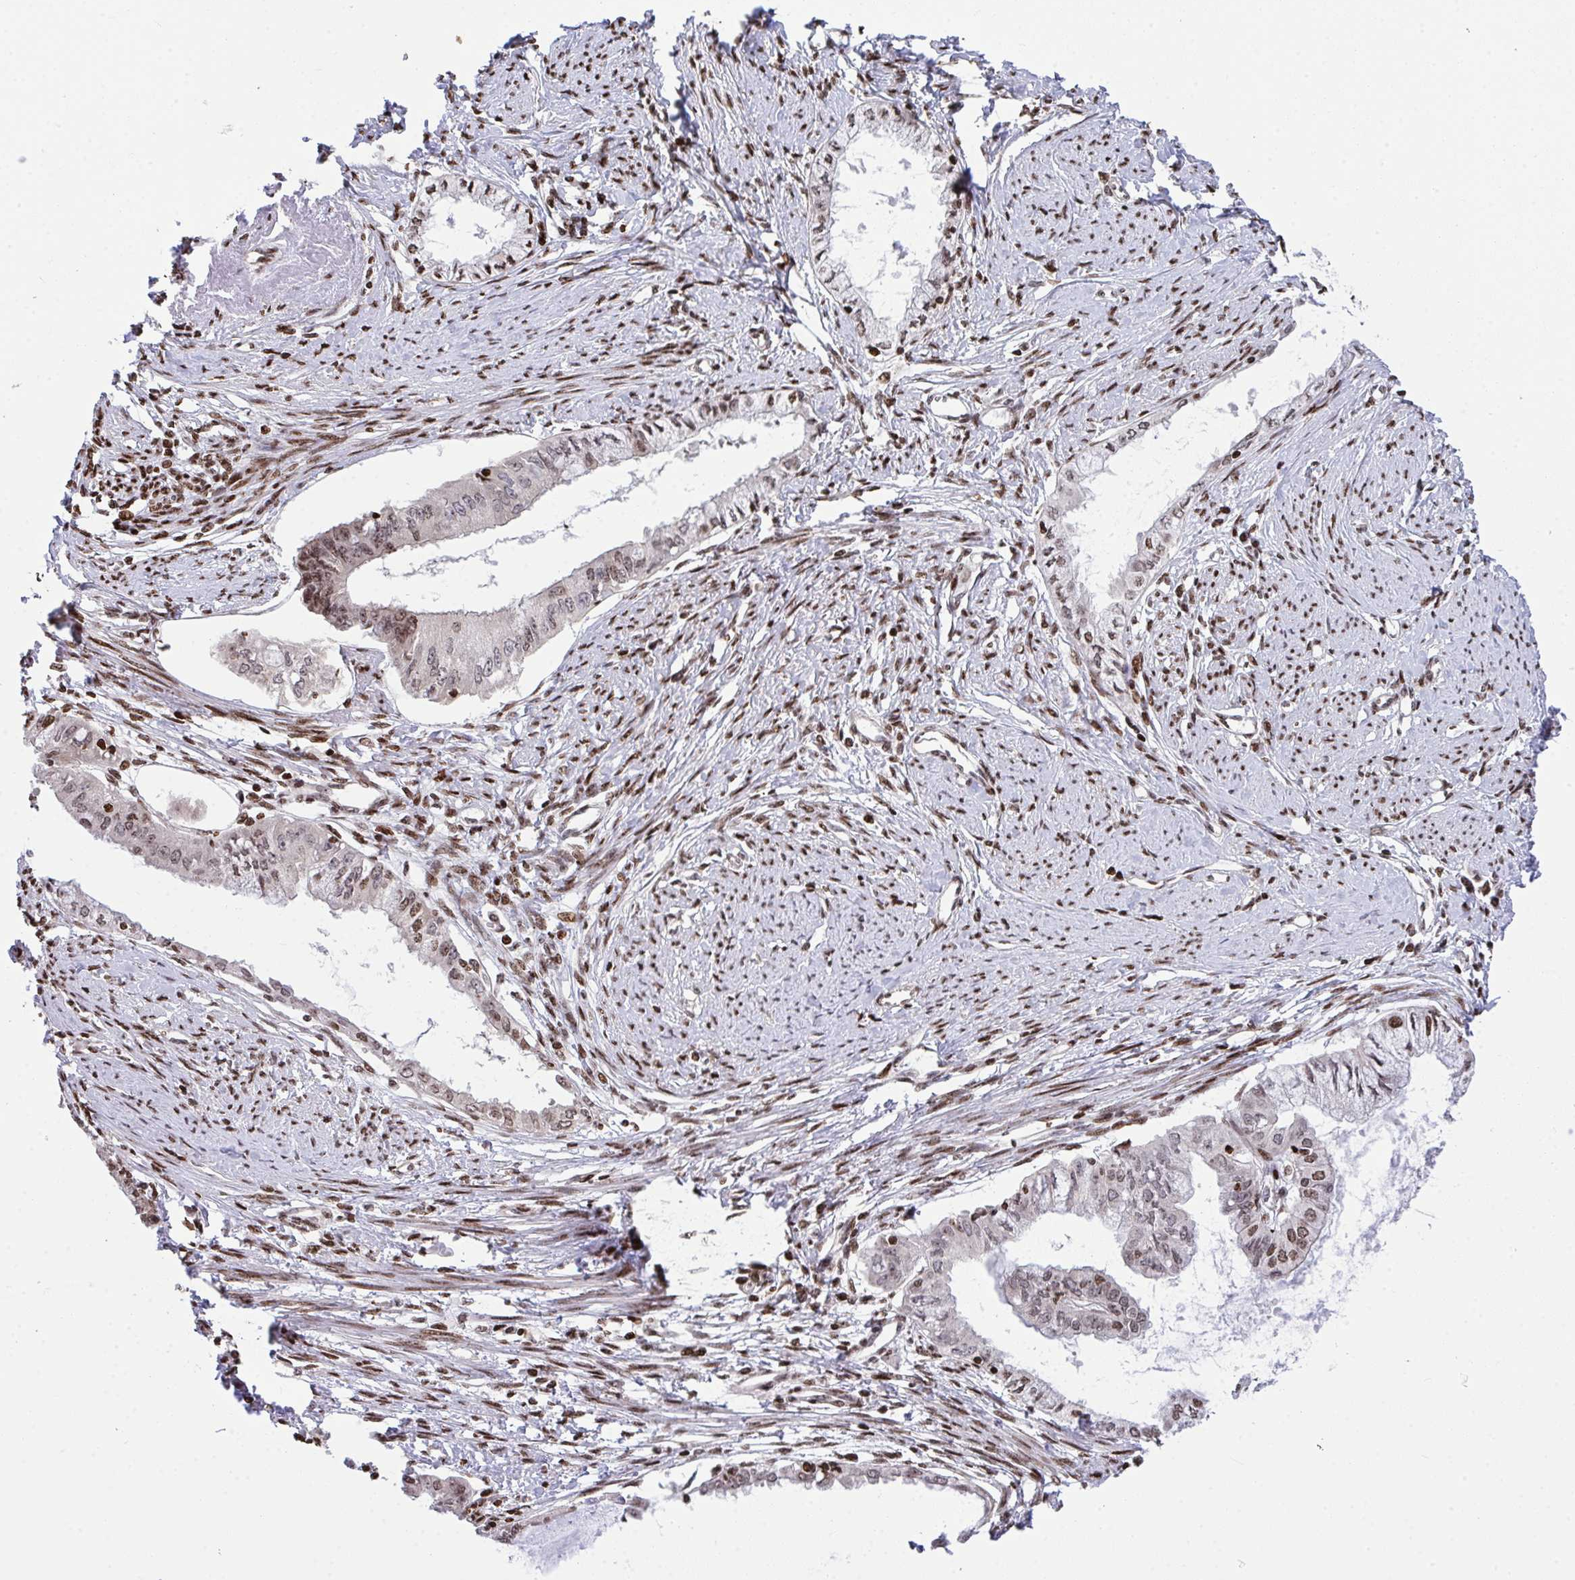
{"staining": {"intensity": "weak", "quantity": "25%-75%", "location": "nuclear"}, "tissue": "endometrial cancer", "cell_type": "Tumor cells", "image_type": "cancer", "snomed": [{"axis": "morphology", "description": "Adenocarcinoma, NOS"}, {"axis": "topography", "description": "Endometrium"}], "caption": "The immunohistochemical stain highlights weak nuclear staining in tumor cells of endometrial adenocarcinoma tissue.", "gene": "RAPGEF5", "patient": {"sex": "female", "age": 76}}